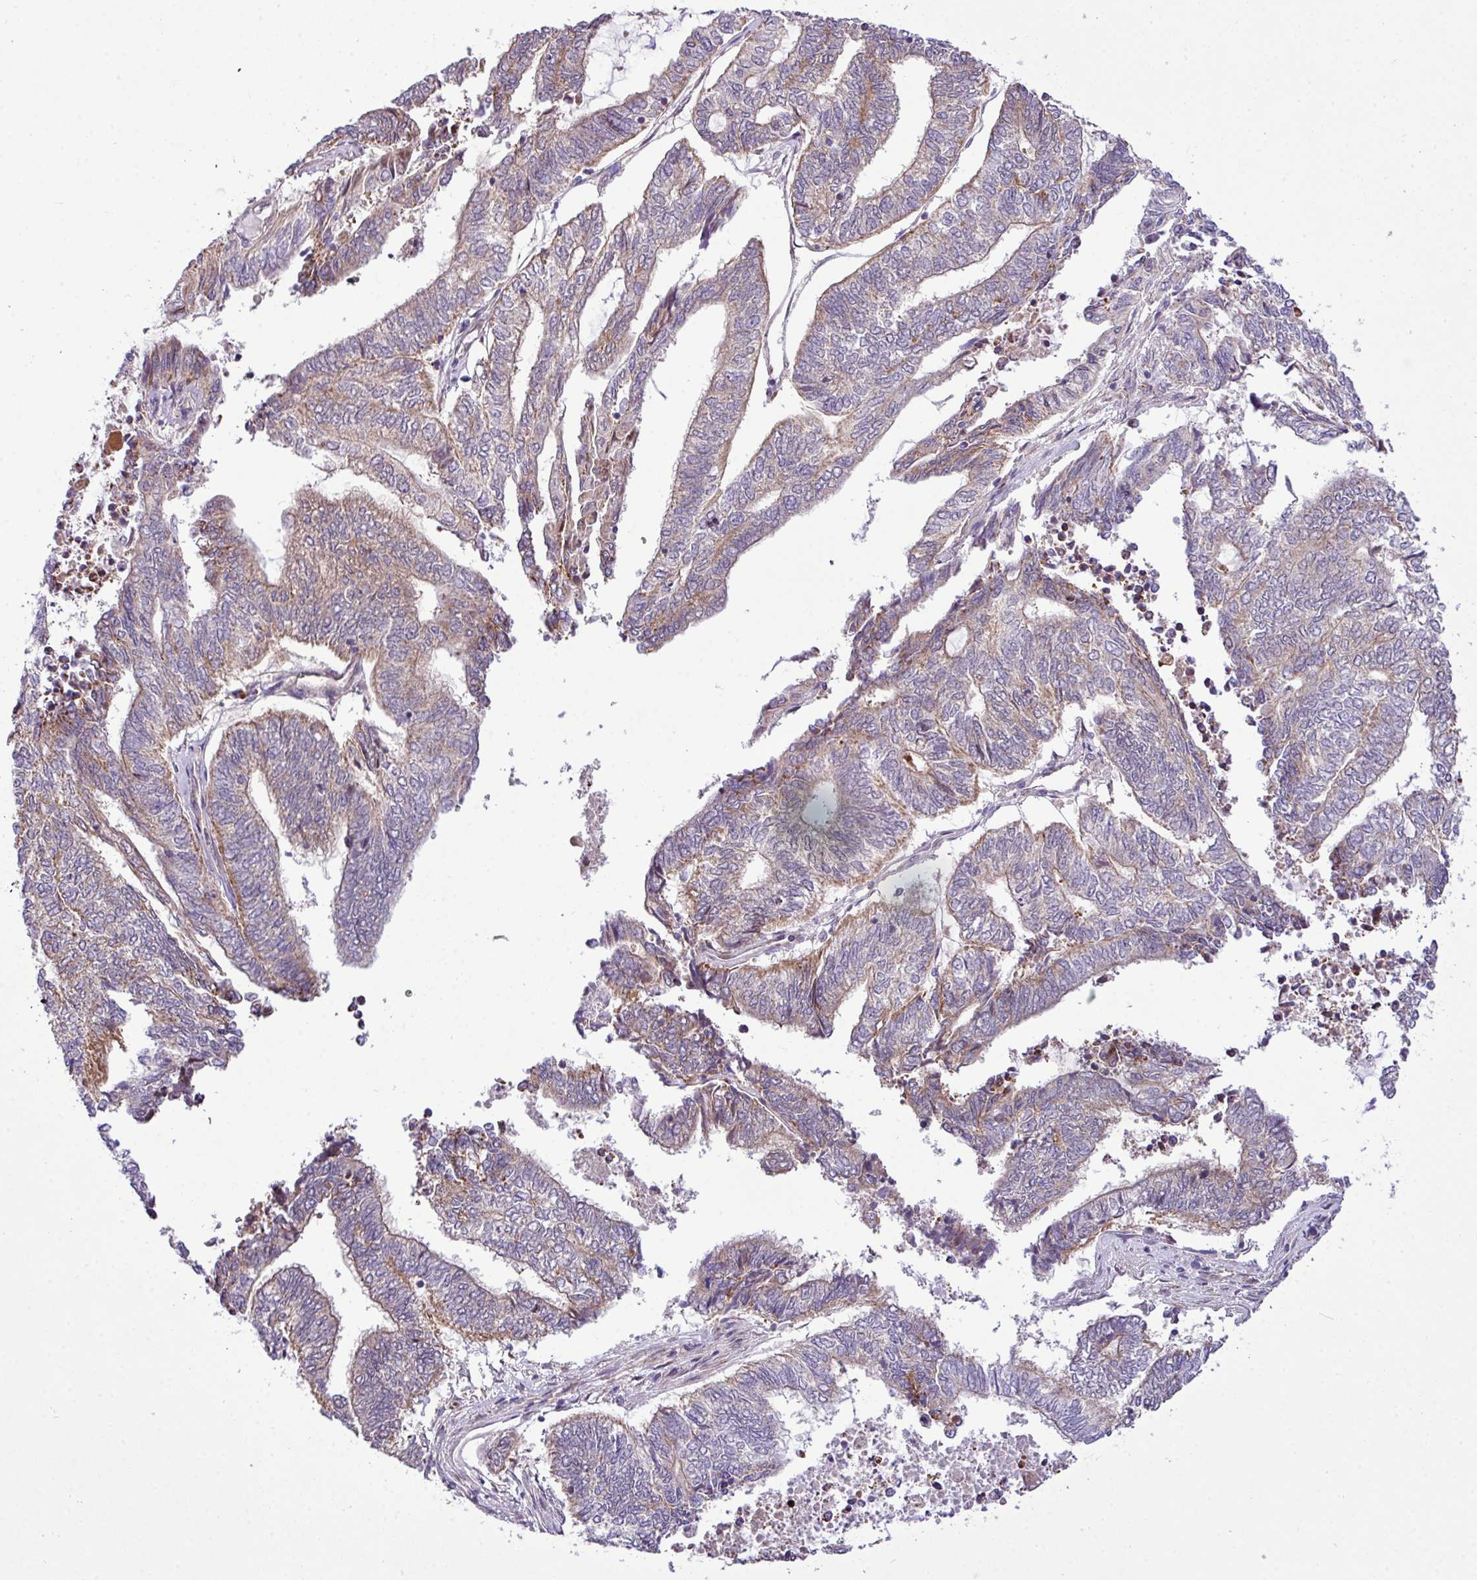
{"staining": {"intensity": "moderate", "quantity": "<25%", "location": "cytoplasmic/membranous"}, "tissue": "endometrial cancer", "cell_type": "Tumor cells", "image_type": "cancer", "snomed": [{"axis": "morphology", "description": "Adenocarcinoma, NOS"}, {"axis": "topography", "description": "Uterus"}, {"axis": "topography", "description": "Endometrium"}], "caption": "Adenocarcinoma (endometrial) tissue exhibits moderate cytoplasmic/membranous staining in approximately <25% of tumor cells, visualized by immunohistochemistry.", "gene": "B3GNT9", "patient": {"sex": "female", "age": 70}}